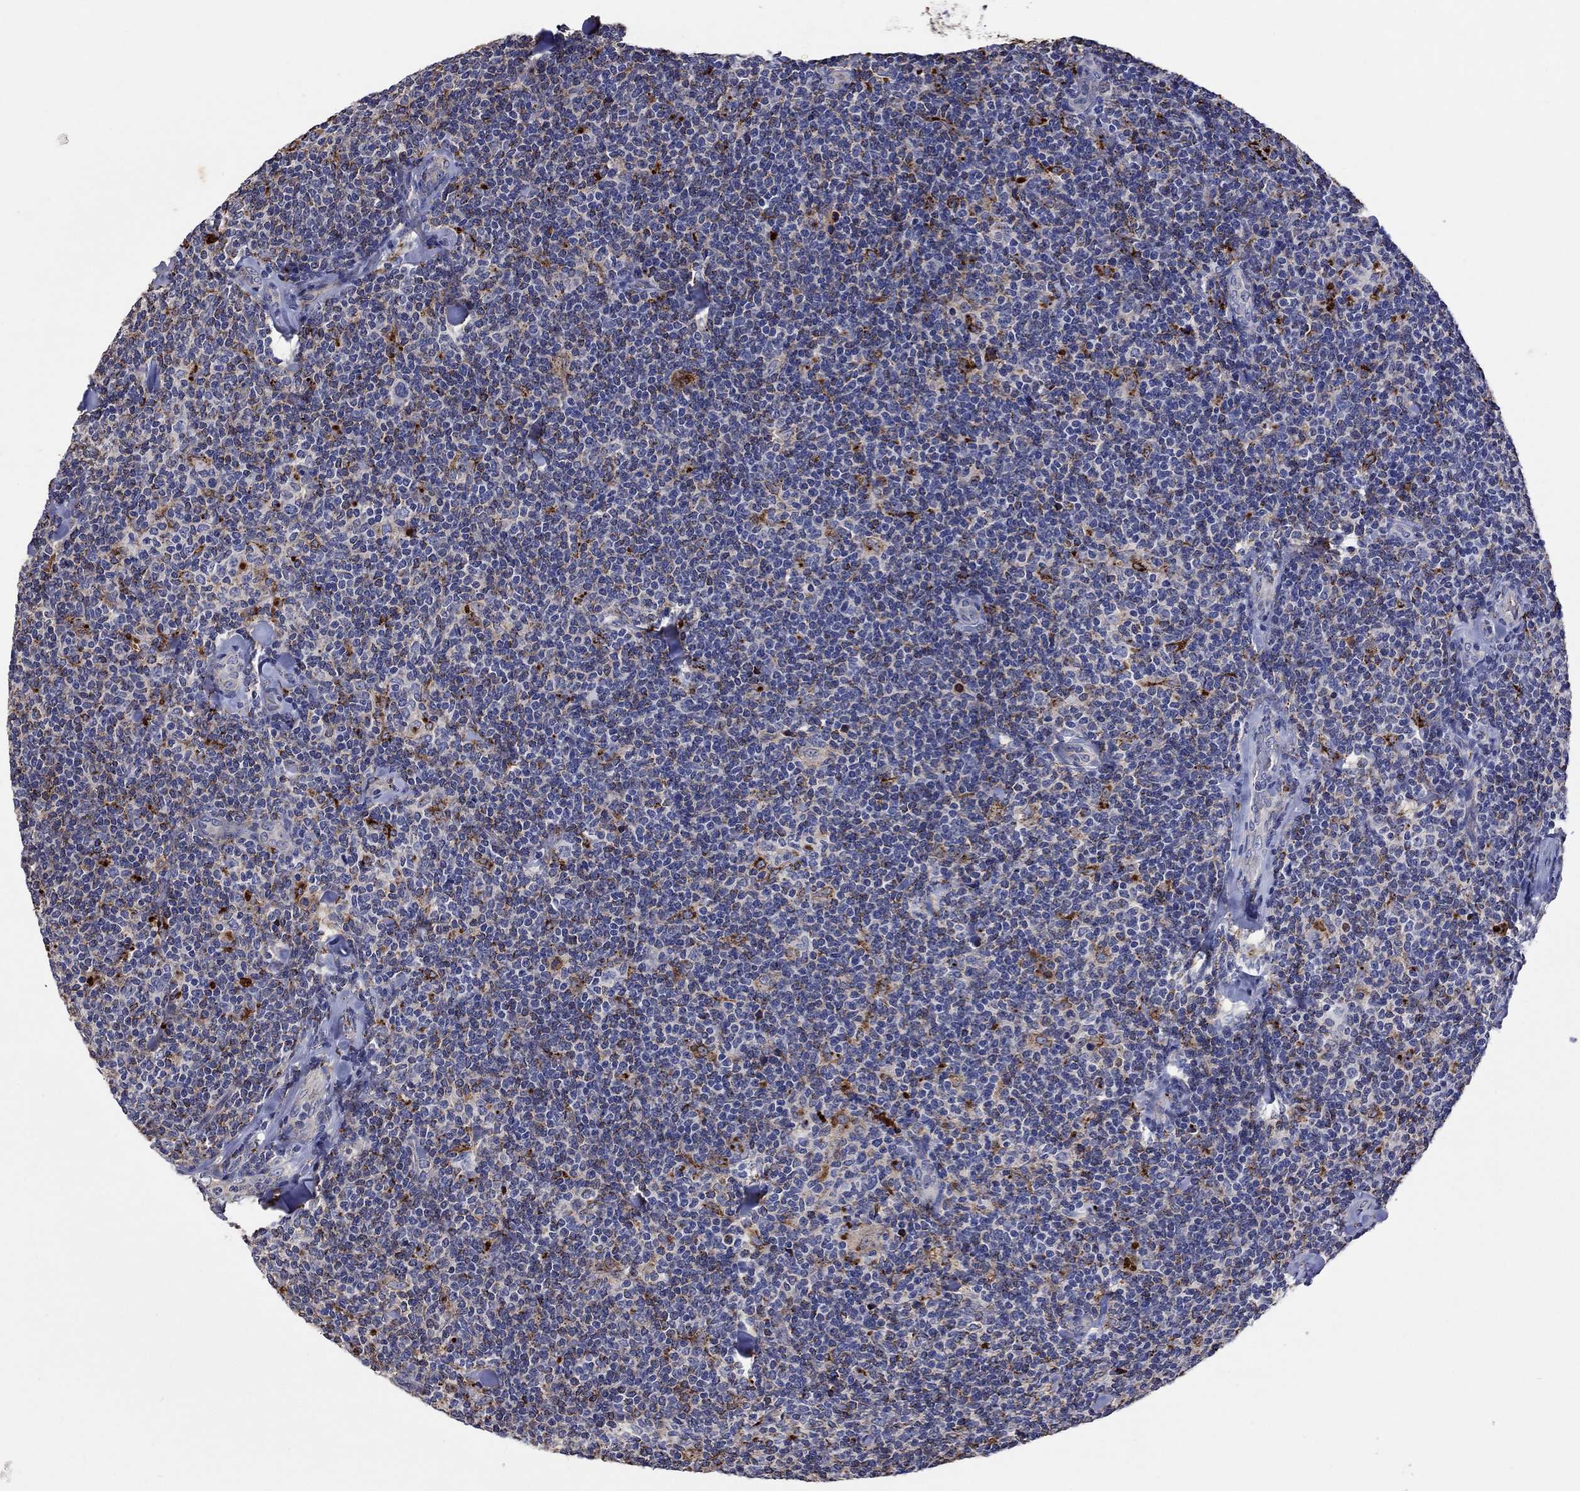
{"staining": {"intensity": "strong", "quantity": "<25%", "location": "cytoplasmic/membranous"}, "tissue": "lymphoma", "cell_type": "Tumor cells", "image_type": "cancer", "snomed": [{"axis": "morphology", "description": "Malignant lymphoma, non-Hodgkin's type, Low grade"}, {"axis": "topography", "description": "Lymph node"}], "caption": "Immunohistochemical staining of low-grade malignant lymphoma, non-Hodgkin's type demonstrates medium levels of strong cytoplasmic/membranous expression in about <25% of tumor cells.", "gene": "CTSB", "patient": {"sex": "female", "age": 56}}